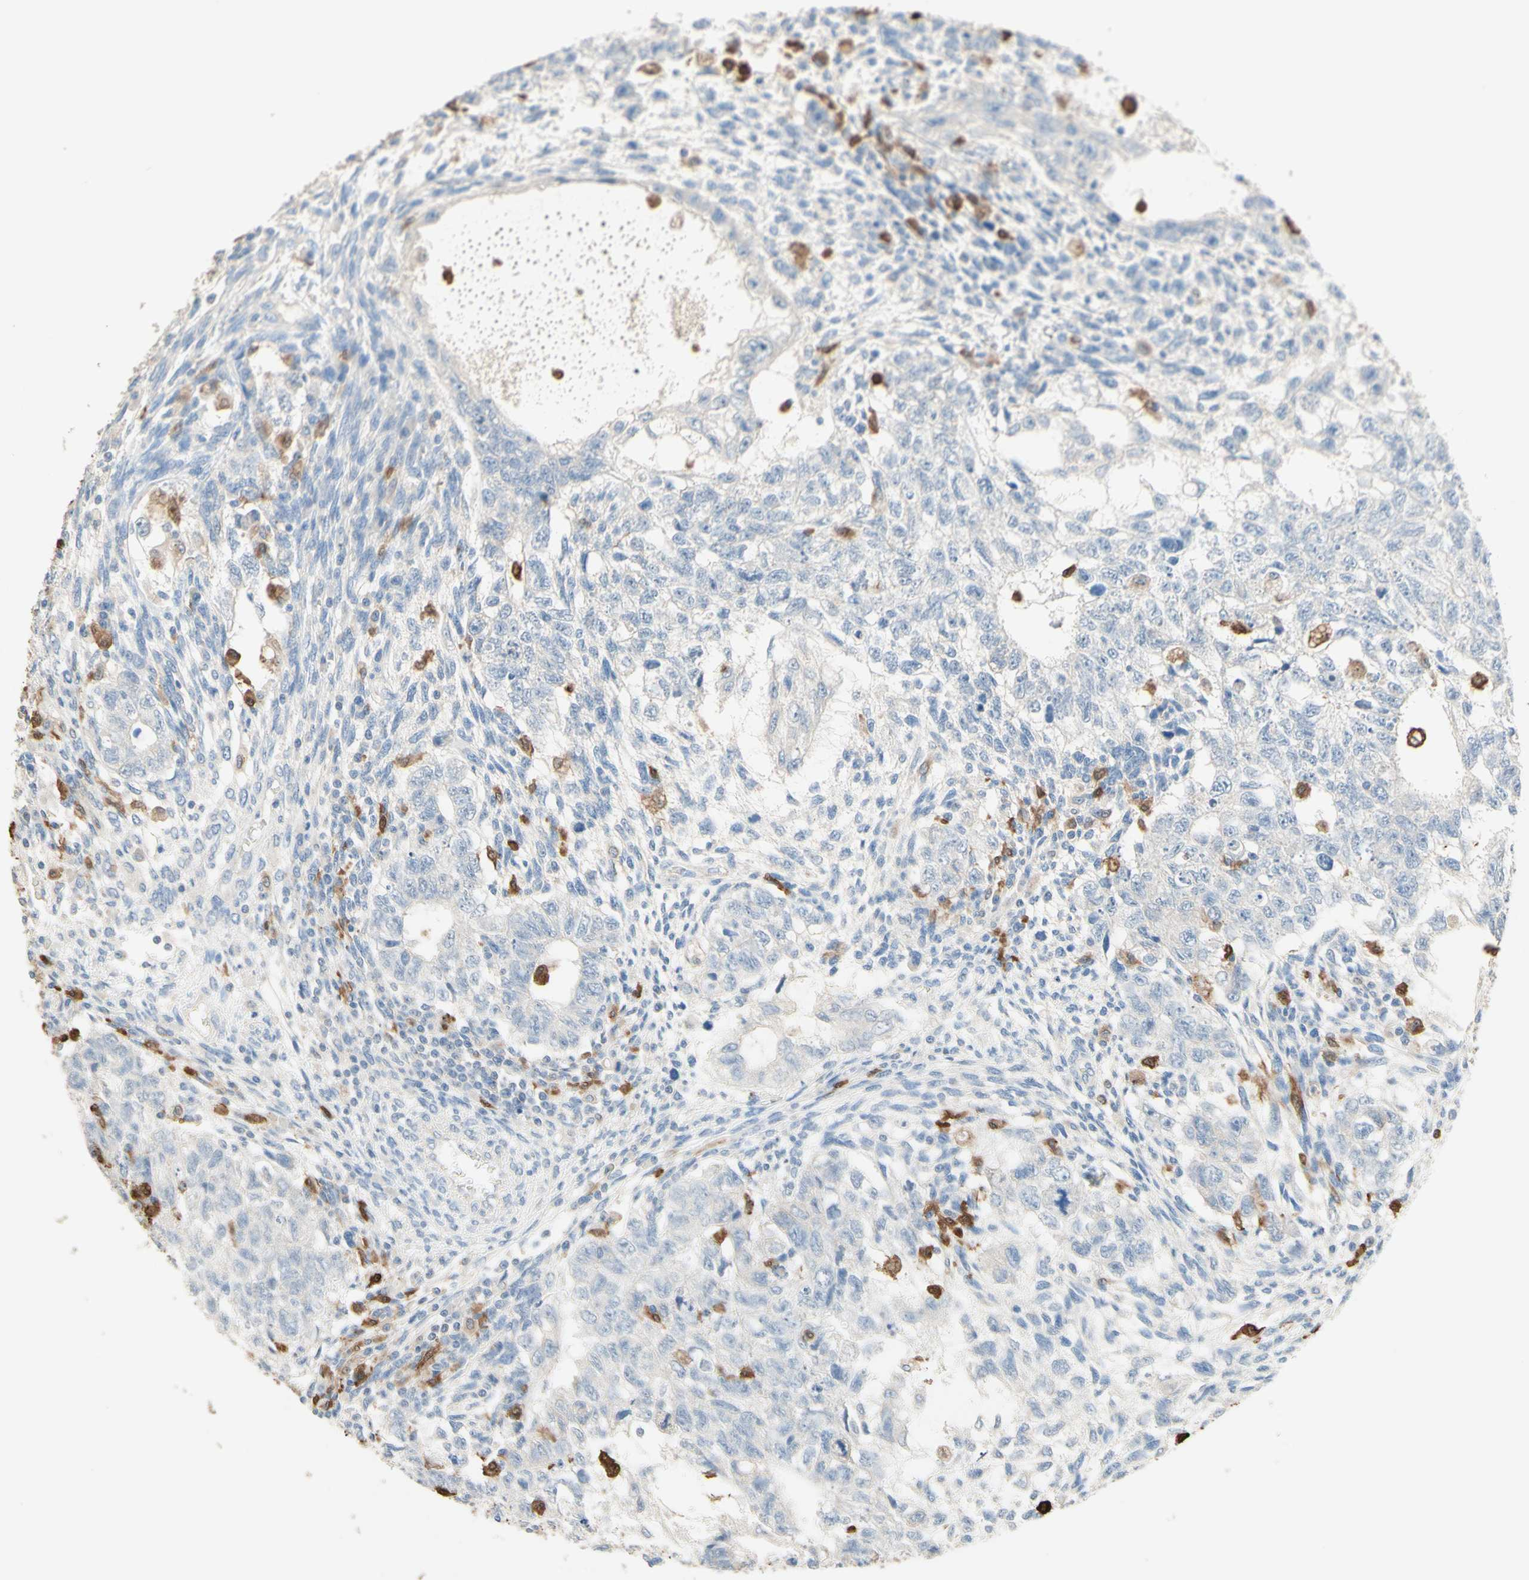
{"staining": {"intensity": "negative", "quantity": "none", "location": "none"}, "tissue": "testis cancer", "cell_type": "Tumor cells", "image_type": "cancer", "snomed": [{"axis": "morphology", "description": "Normal tissue, NOS"}, {"axis": "morphology", "description": "Carcinoma, Embryonal, NOS"}, {"axis": "topography", "description": "Testis"}], "caption": "The immunohistochemistry (IHC) photomicrograph has no significant expression in tumor cells of embryonal carcinoma (testis) tissue. (IHC, brightfield microscopy, high magnification).", "gene": "NFKBIZ", "patient": {"sex": "male", "age": 36}}